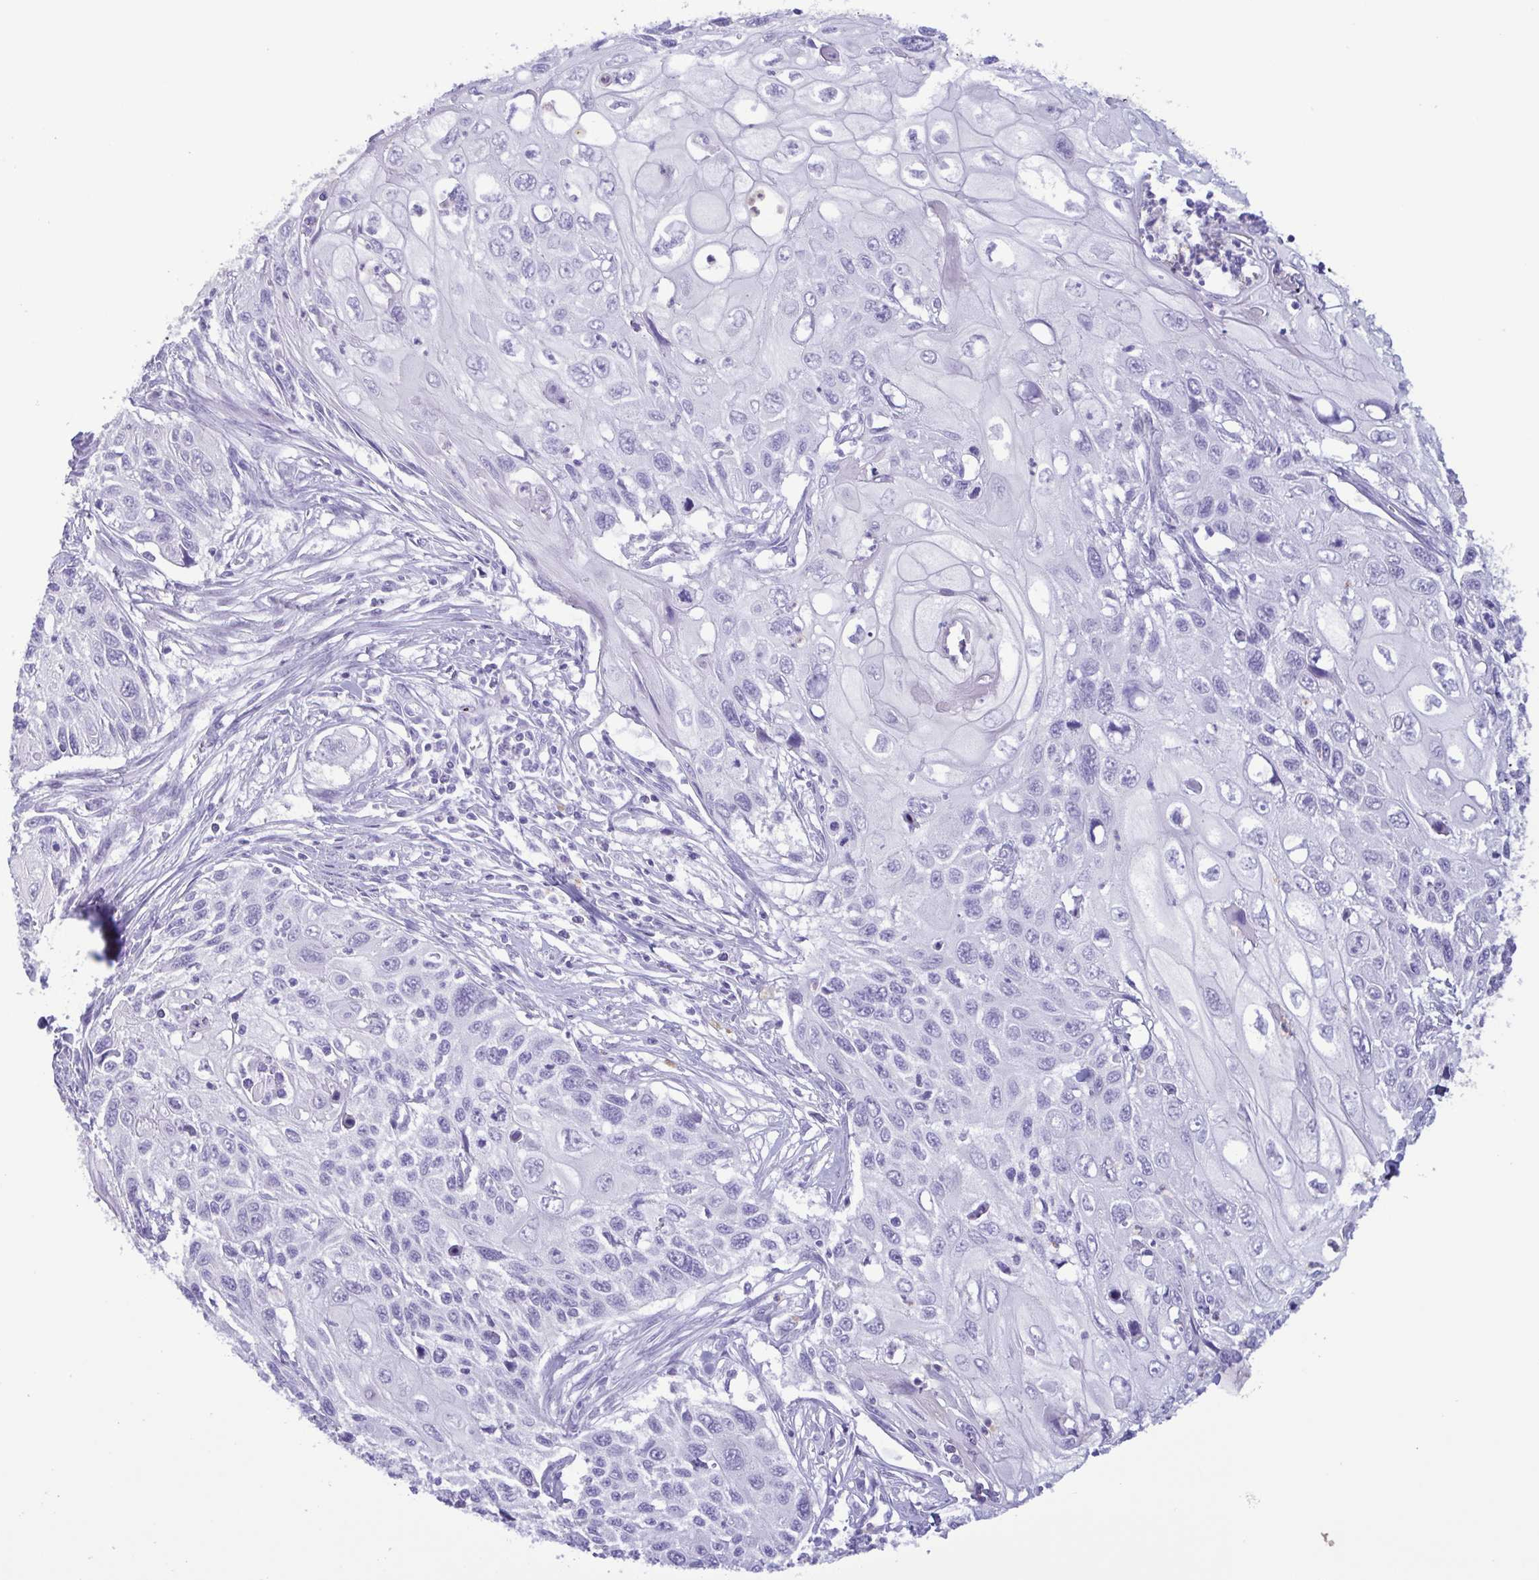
{"staining": {"intensity": "negative", "quantity": "none", "location": "none"}, "tissue": "cervical cancer", "cell_type": "Tumor cells", "image_type": "cancer", "snomed": [{"axis": "morphology", "description": "Squamous cell carcinoma, NOS"}, {"axis": "topography", "description": "Cervix"}], "caption": "This is an IHC micrograph of cervical cancer. There is no expression in tumor cells.", "gene": "LTF", "patient": {"sex": "female", "age": 70}}